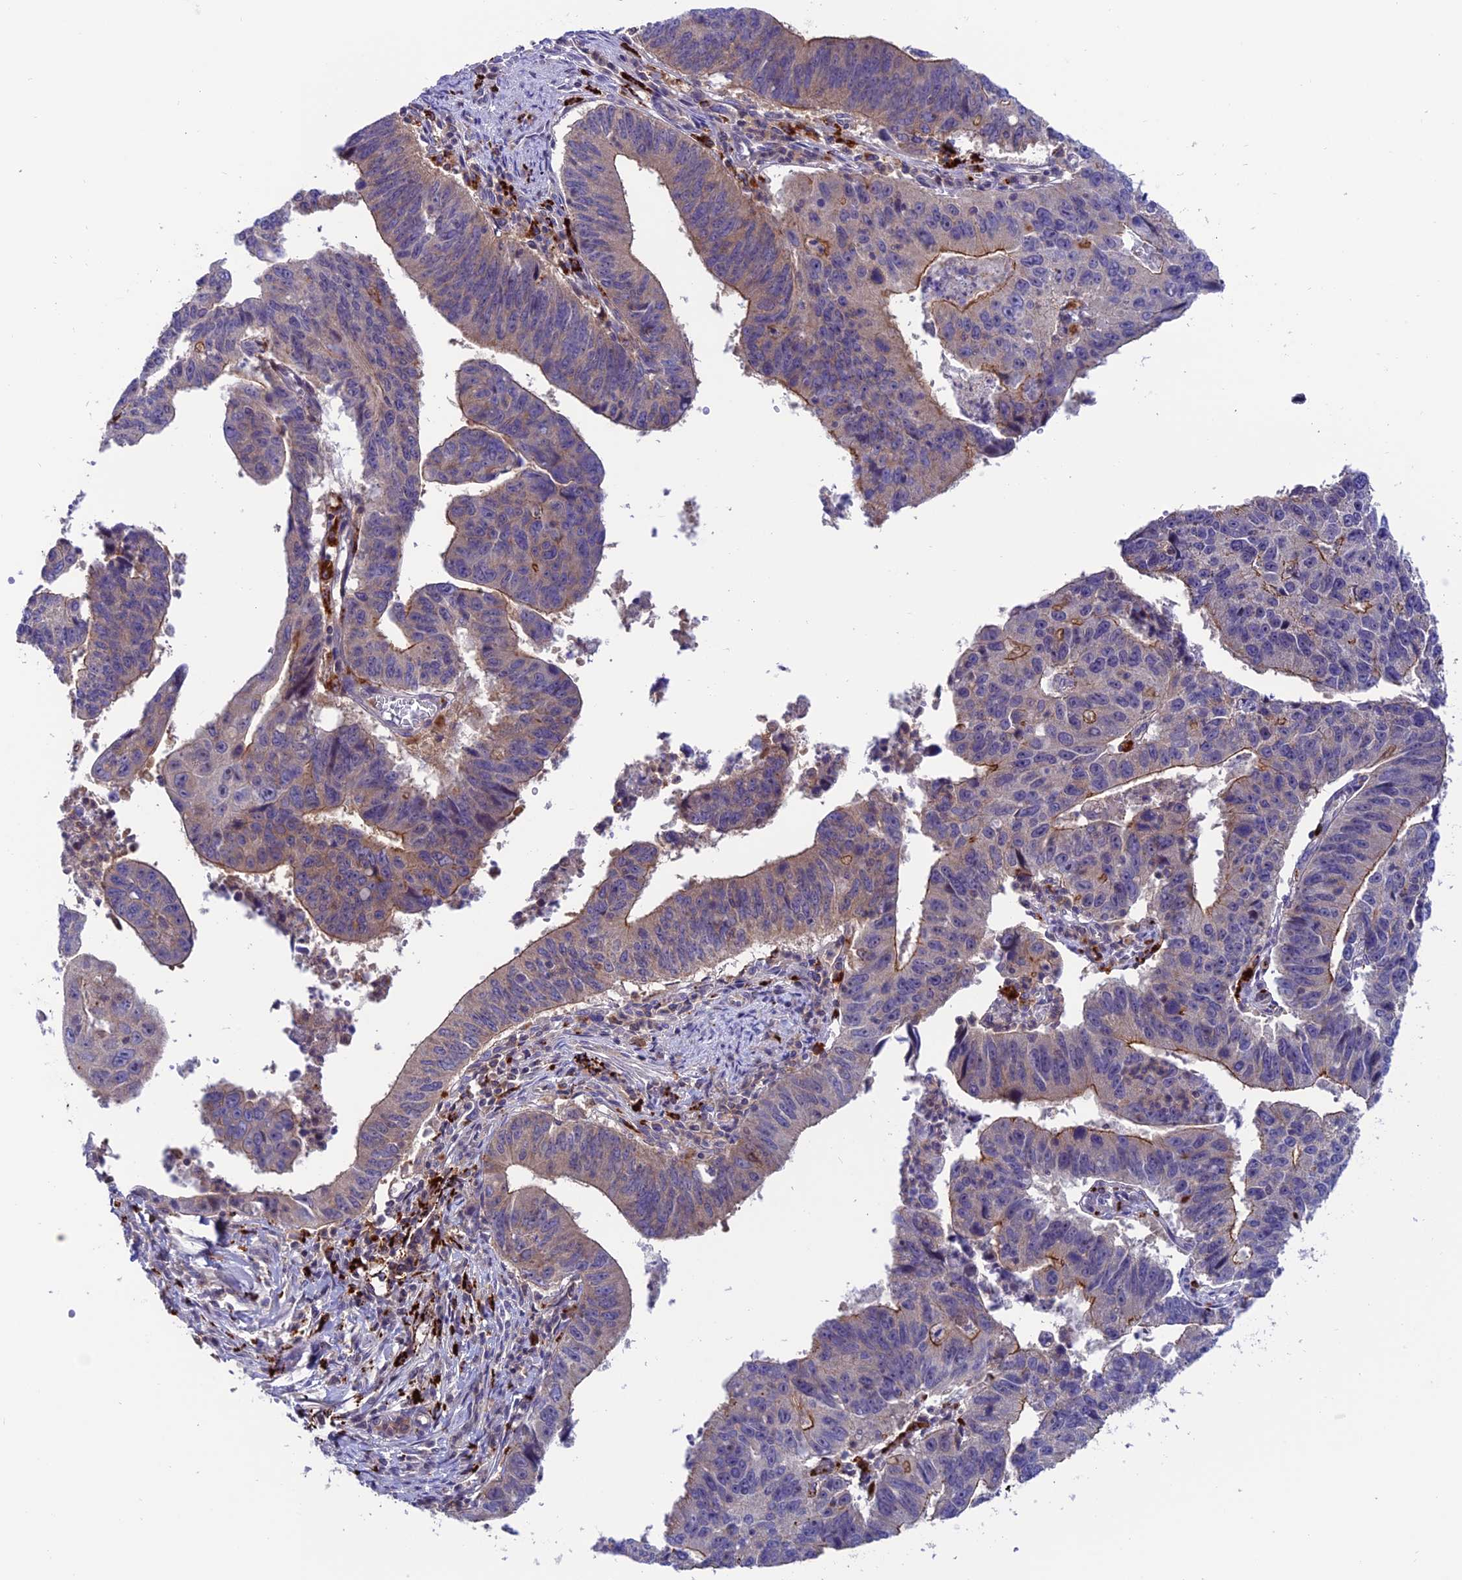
{"staining": {"intensity": "moderate", "quantity": "<25%", "location": "cytoplasmic/membranous"}, "tissue": "stomach cancer", "cell_type": "Tumor cells", "image_type": "cancer", "snomed": [{"axis": "morphology", "description": "Adenocarcinoma, NOS"}, {"axis": "topography", "description": "Stomach"}], "caption": "A brown stain shows moderate cytoplasmic/membranous staining of a protein in adenocarcinoma (stomach) tumor cells.", "gene": "ARHGEF18", "patient": {"sex": "male", "age": 59}}